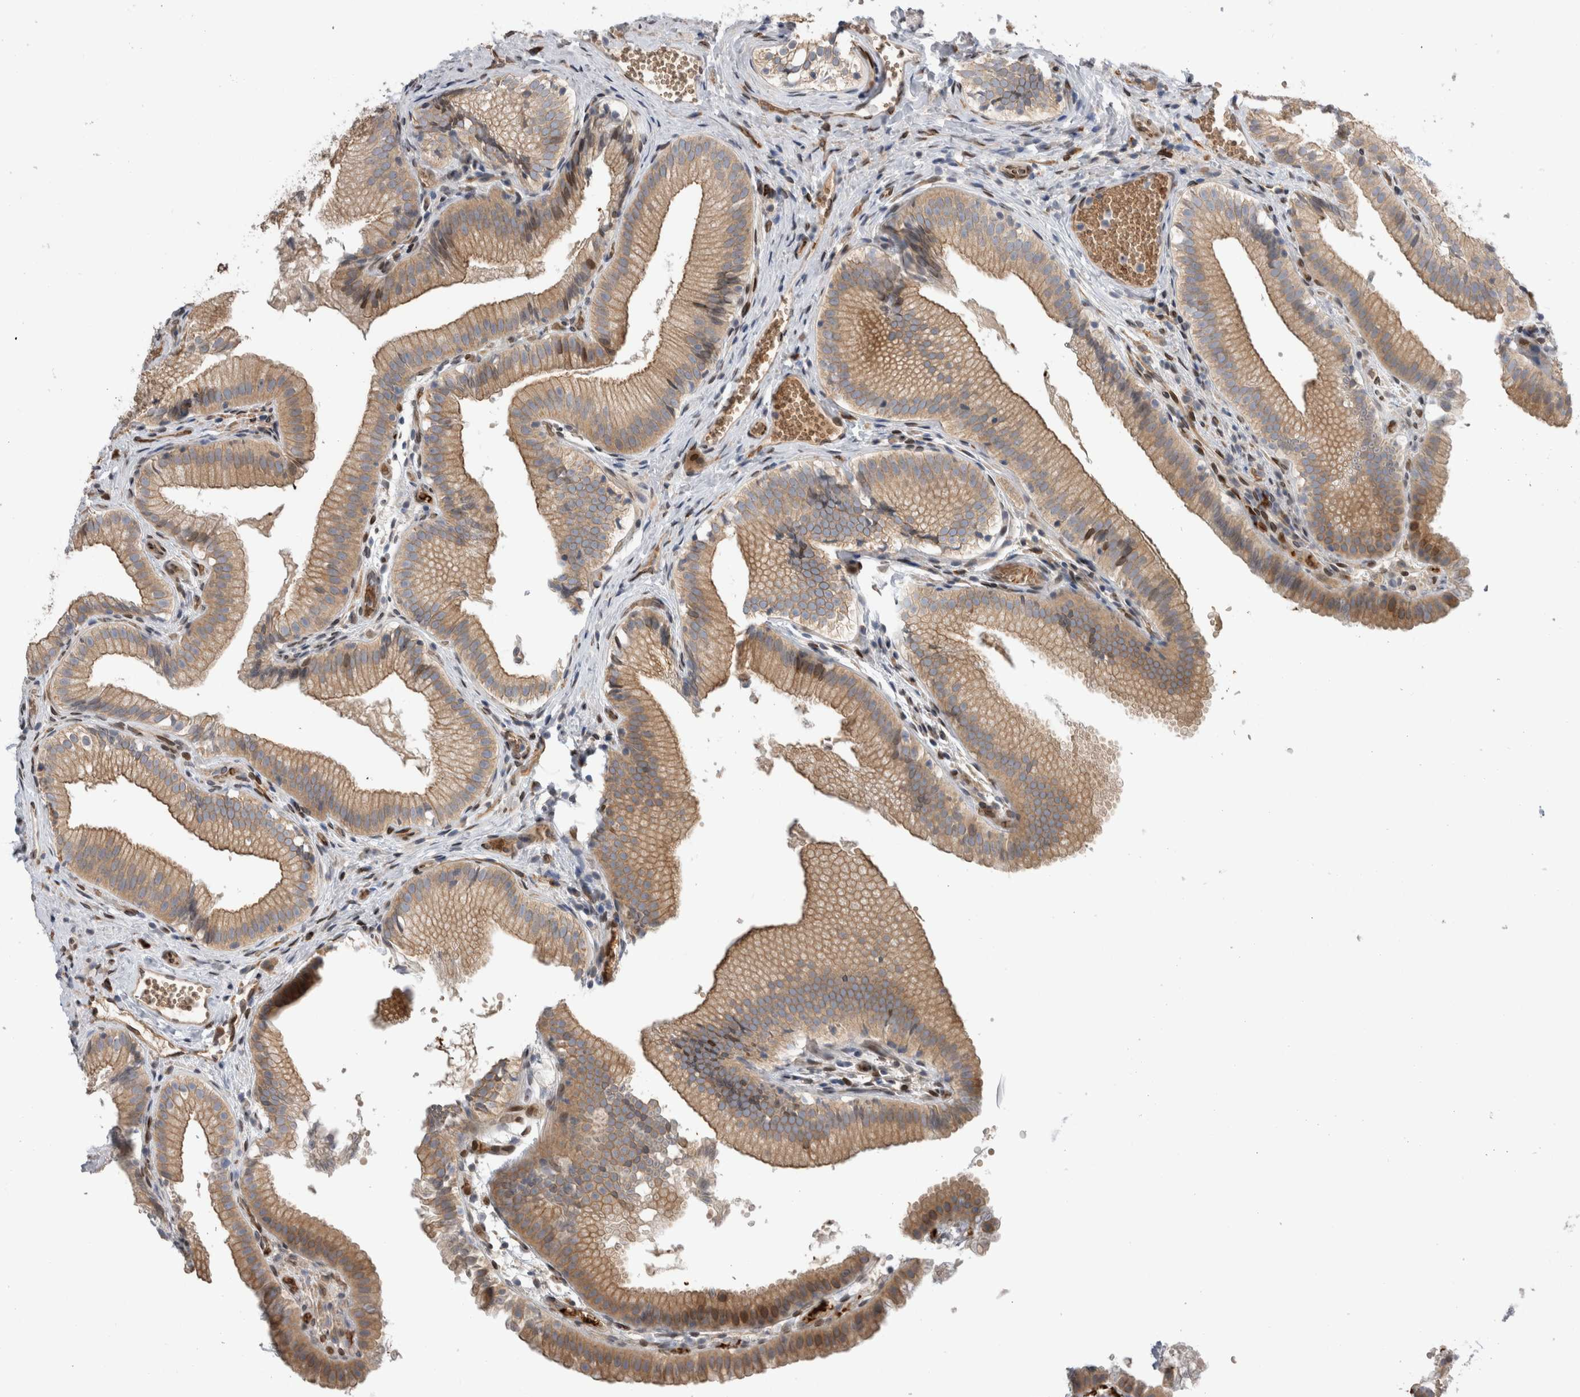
{"staining": {"intensity": "moderate", "quantity": ">75%", "location": "cytoplasmic/membranous,nuclear"}, "tissue": "gallbladder", "cell_type": "Glandular cells", "image_type": "normal", "snomed": [{"axis": "morphology", "description": "Normal tissue, NOS"}, {"axis": "topography", "description": "Gallbladder"}], "caption": "Immunohistochemical staining of unremarkable gallbladder exhibits >75% levels of moderate cytoplasmic/membranous,nuclear protein staining in about >75% of glandular cells. The staining was performed using DAB, with brown indicating positive protein expression. Nuclei are stained blue with hematoxylin.", "gene": "DMTN", "patient": {"sex": "female", "age": 30}}